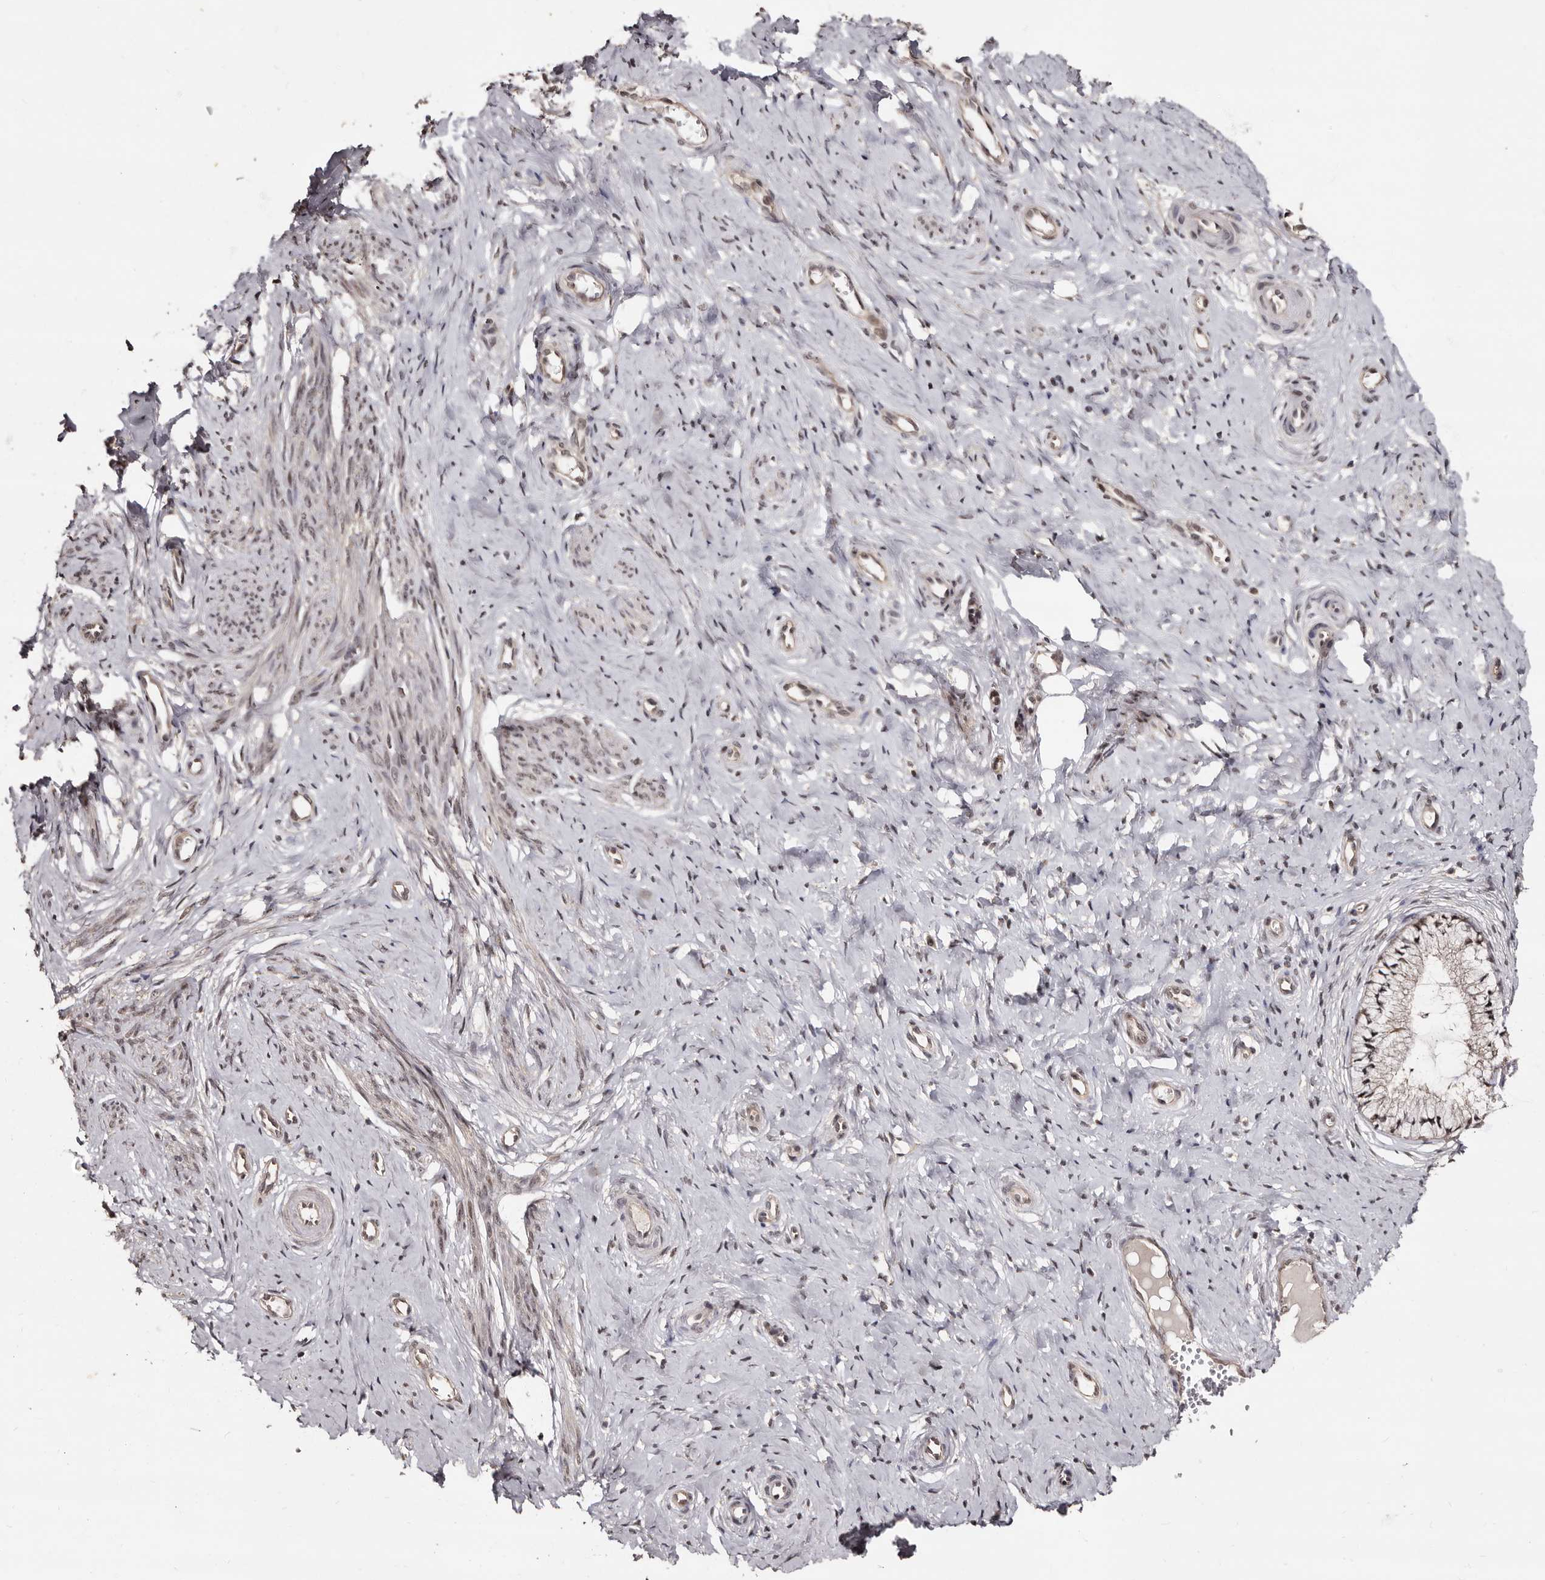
{"staining": {"intensity": "negative", "quantity": "none", "location": "none"}, "tissue": "cervix", "cell_type": "Glandular cells", "image_type": "normal", "snomed": [{"axis": "morphology", "description": "Normal tissue, NOS"}, {"axis": "topography", "description": "Cervix"}], "caption": "Normal cervix was stained to show a protein in brown. There is no significant positivity in glandular cells. (DAB immunohistochemistry, high magnification).", "gene": "TBC1D22B", "patient": {"sex": "female", "age": 36}}